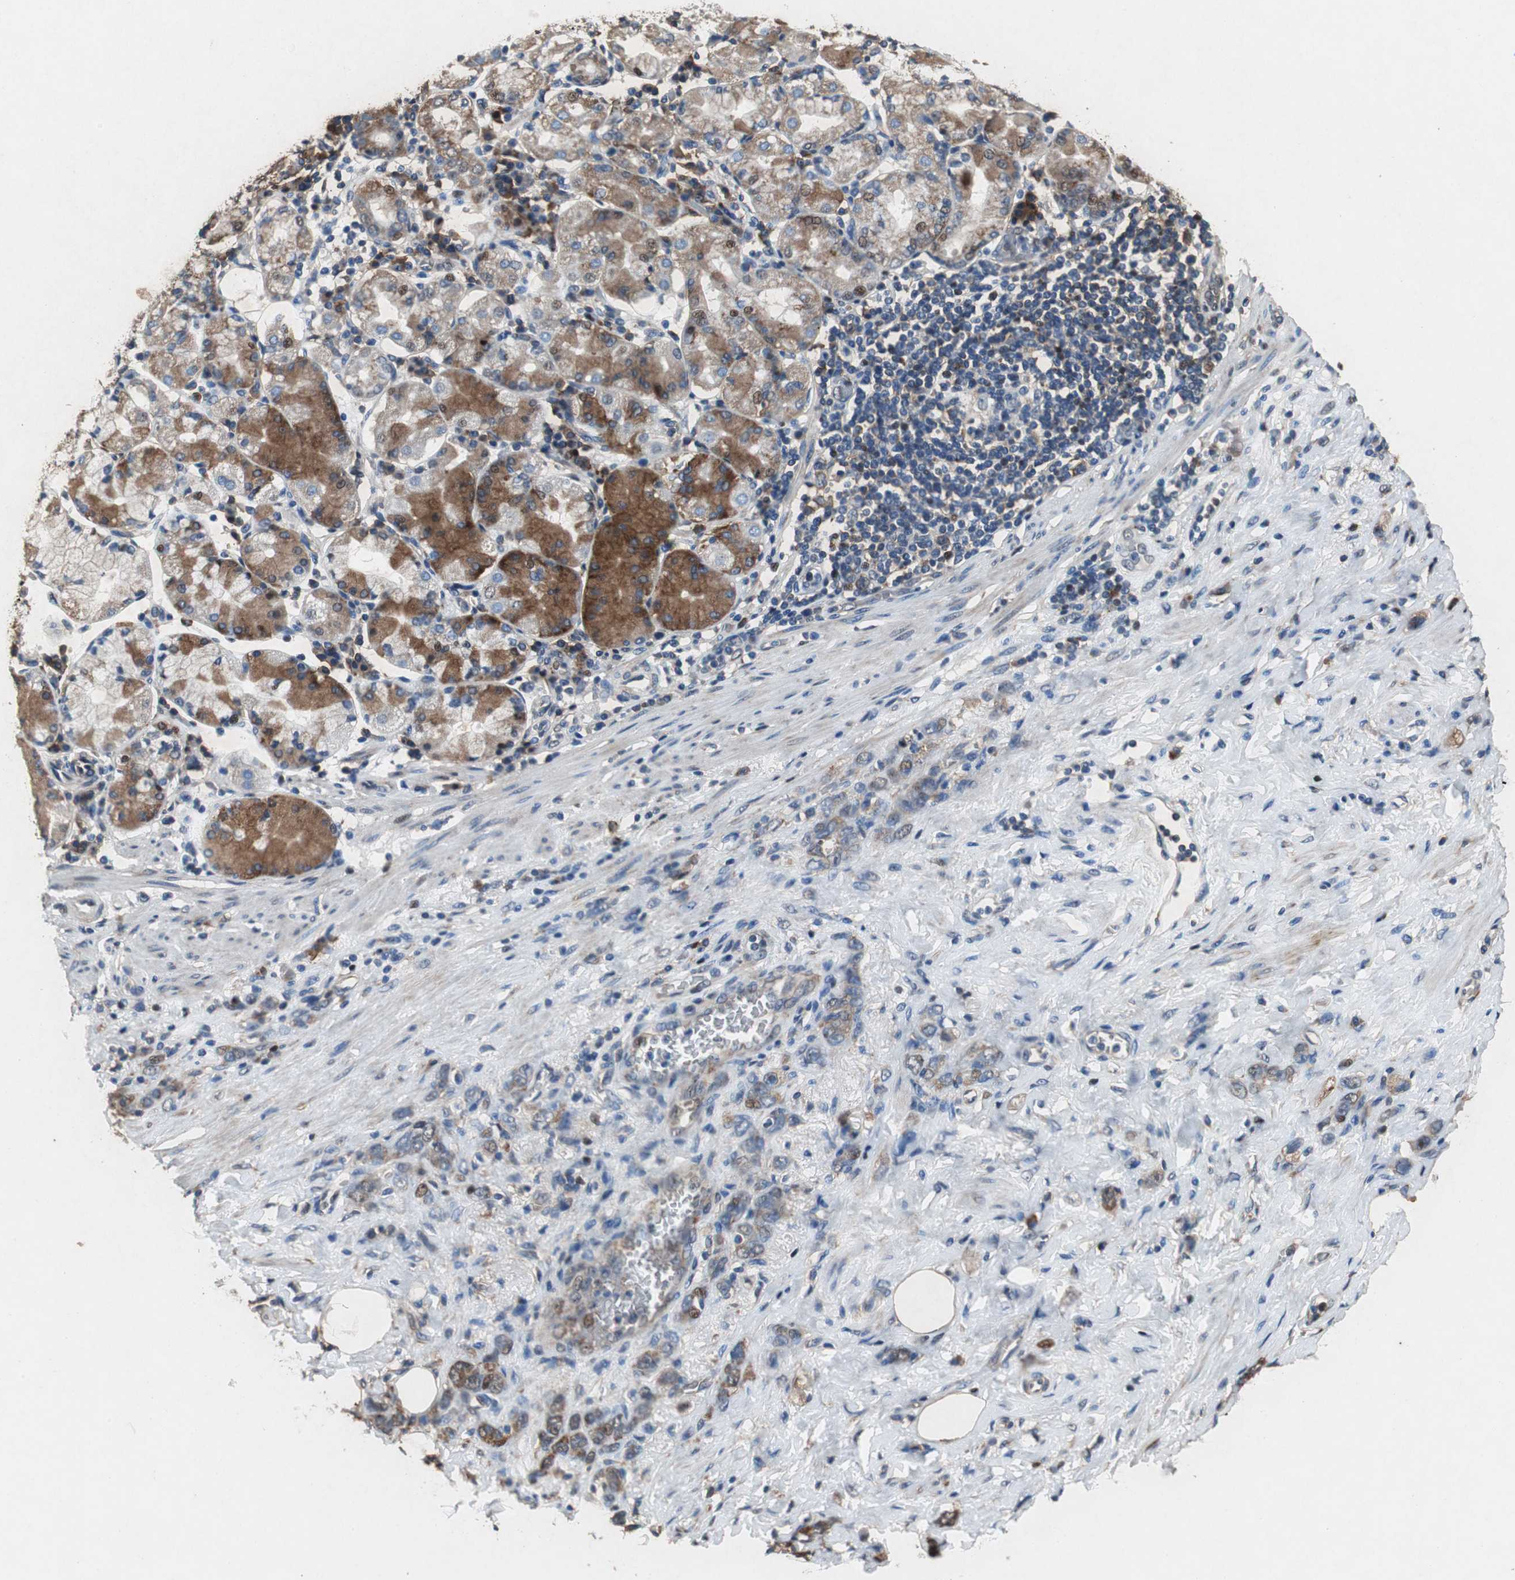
{"staining": {"intensity": "strong", "quantity": ">75%", "location": "cytoplasmic/membranous,nuclear"}, "tissue": "stomach cancer", "cell_type": "Tumor cells", "image_type": "cancer", "snomed": [{"axis": "morphology", "description": "Adenocarcinoma, NOS"}, {"axis": "topography", "description": "Stomach"}], "caption": "Stomach cancer (adenocarcinoma) stained with DAB (3,3'-diaminobenzidine) IHC displays high levels of strong cytoplasmic/membranous and nuclear staining in about >75% of tumor cells.", "gene": "RPL35", "patient": {"sex": "male", "age": 82}}